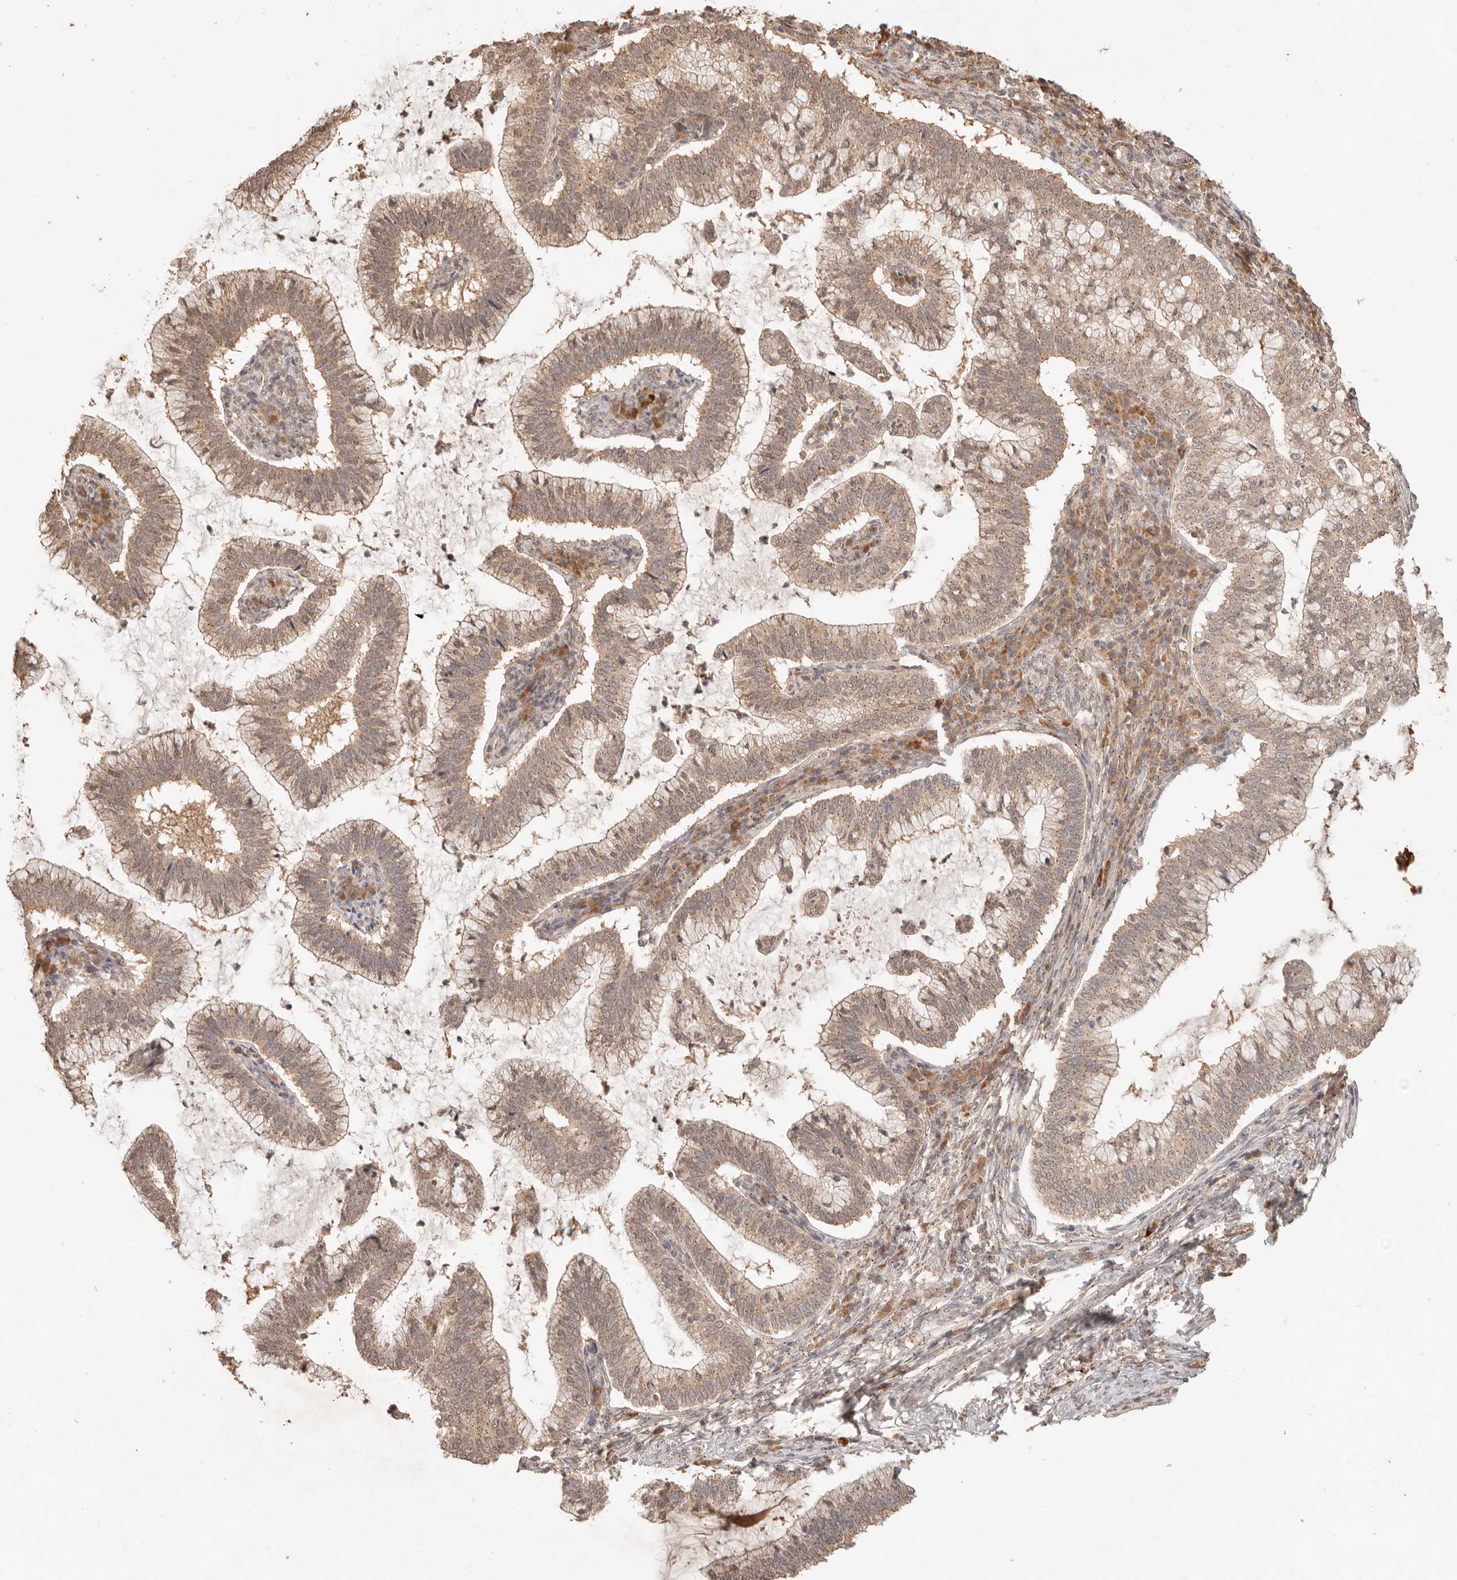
{"staining": {"intensity": "moderate", "quantity": ">75%", "location": "cytoplasmic/membranous"}, "tissue": "cervical cancer", "cell_type": "Tumor cells", "image_type": "cancer", "snomed": [{"axis": "morphology", "description": "Adenocarcinoma, NOS"}, {"axis": "topography", "description": "Cervix"}], "caption": "DAB (3,3'-diaminobenzidine) immunohistochemical staining of cervical cancer shows moderate cytoplasmic/membranous protein expression in approximately >75% of tumor cells.", "gene": "LMO4", "patient": {"sex": "female", "age": 36}}